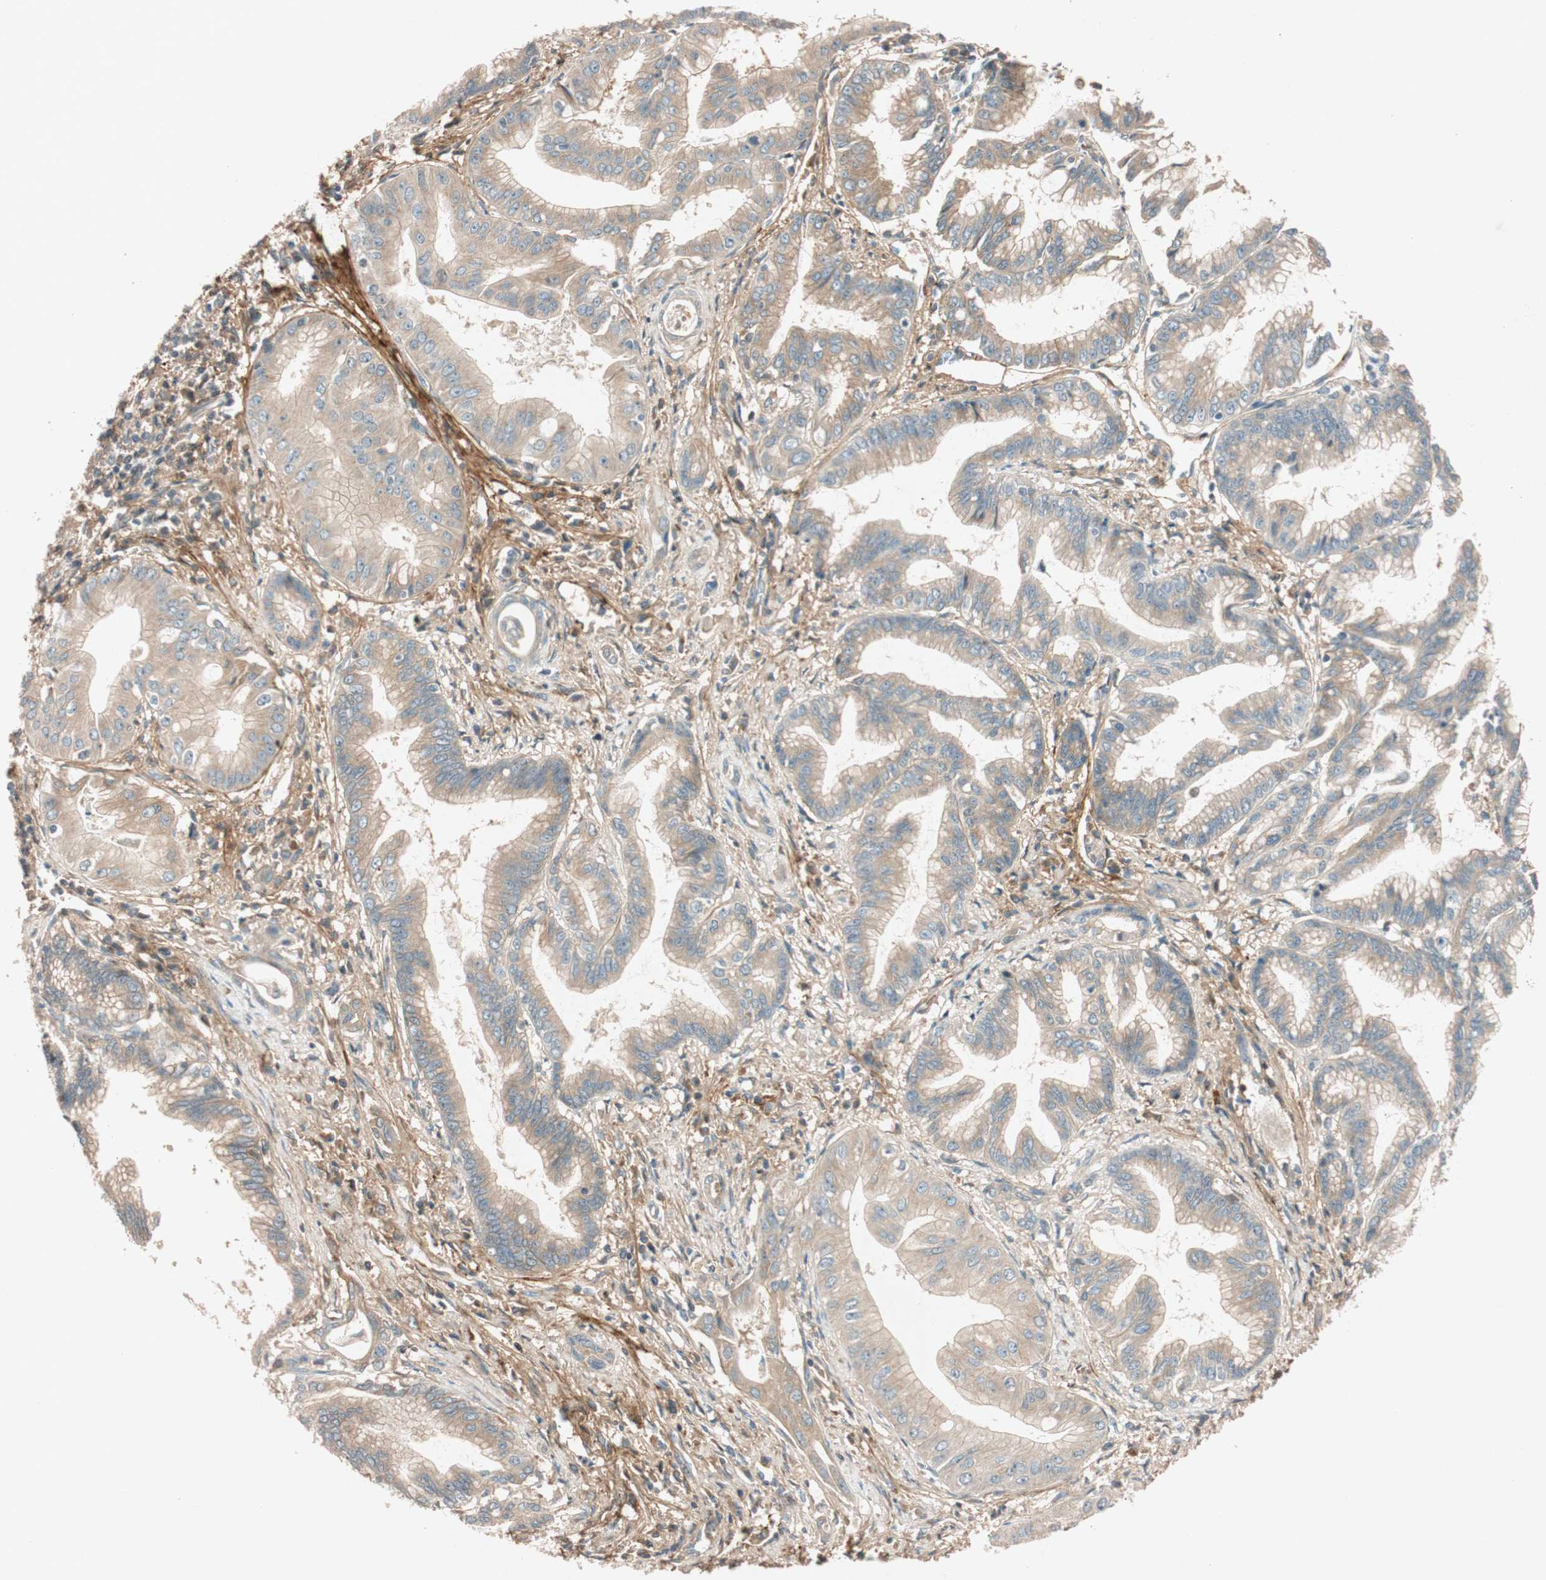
{"staining": {"intensity": "weak", "quantity": ">75%", "location": "cytoplasmic/membranous"}, "tissue": "pancreatic cancer", "cell_type": "Tumor cells", "image_type": "cancer", "snomed": [{"axis": "morphology", "description": "Adenocarcinoma, NOS"}, {"axis": "topography", "description": "Pancreas"}], "caption": "Adenocarcinoma (pancreatic) stained with immunohistochemistry shows weak cytoplasmic/membranous positivity in about >75% of tumor cells.", "gene": "EPHA6", "patient": {"sex": "female", "age": 64}}